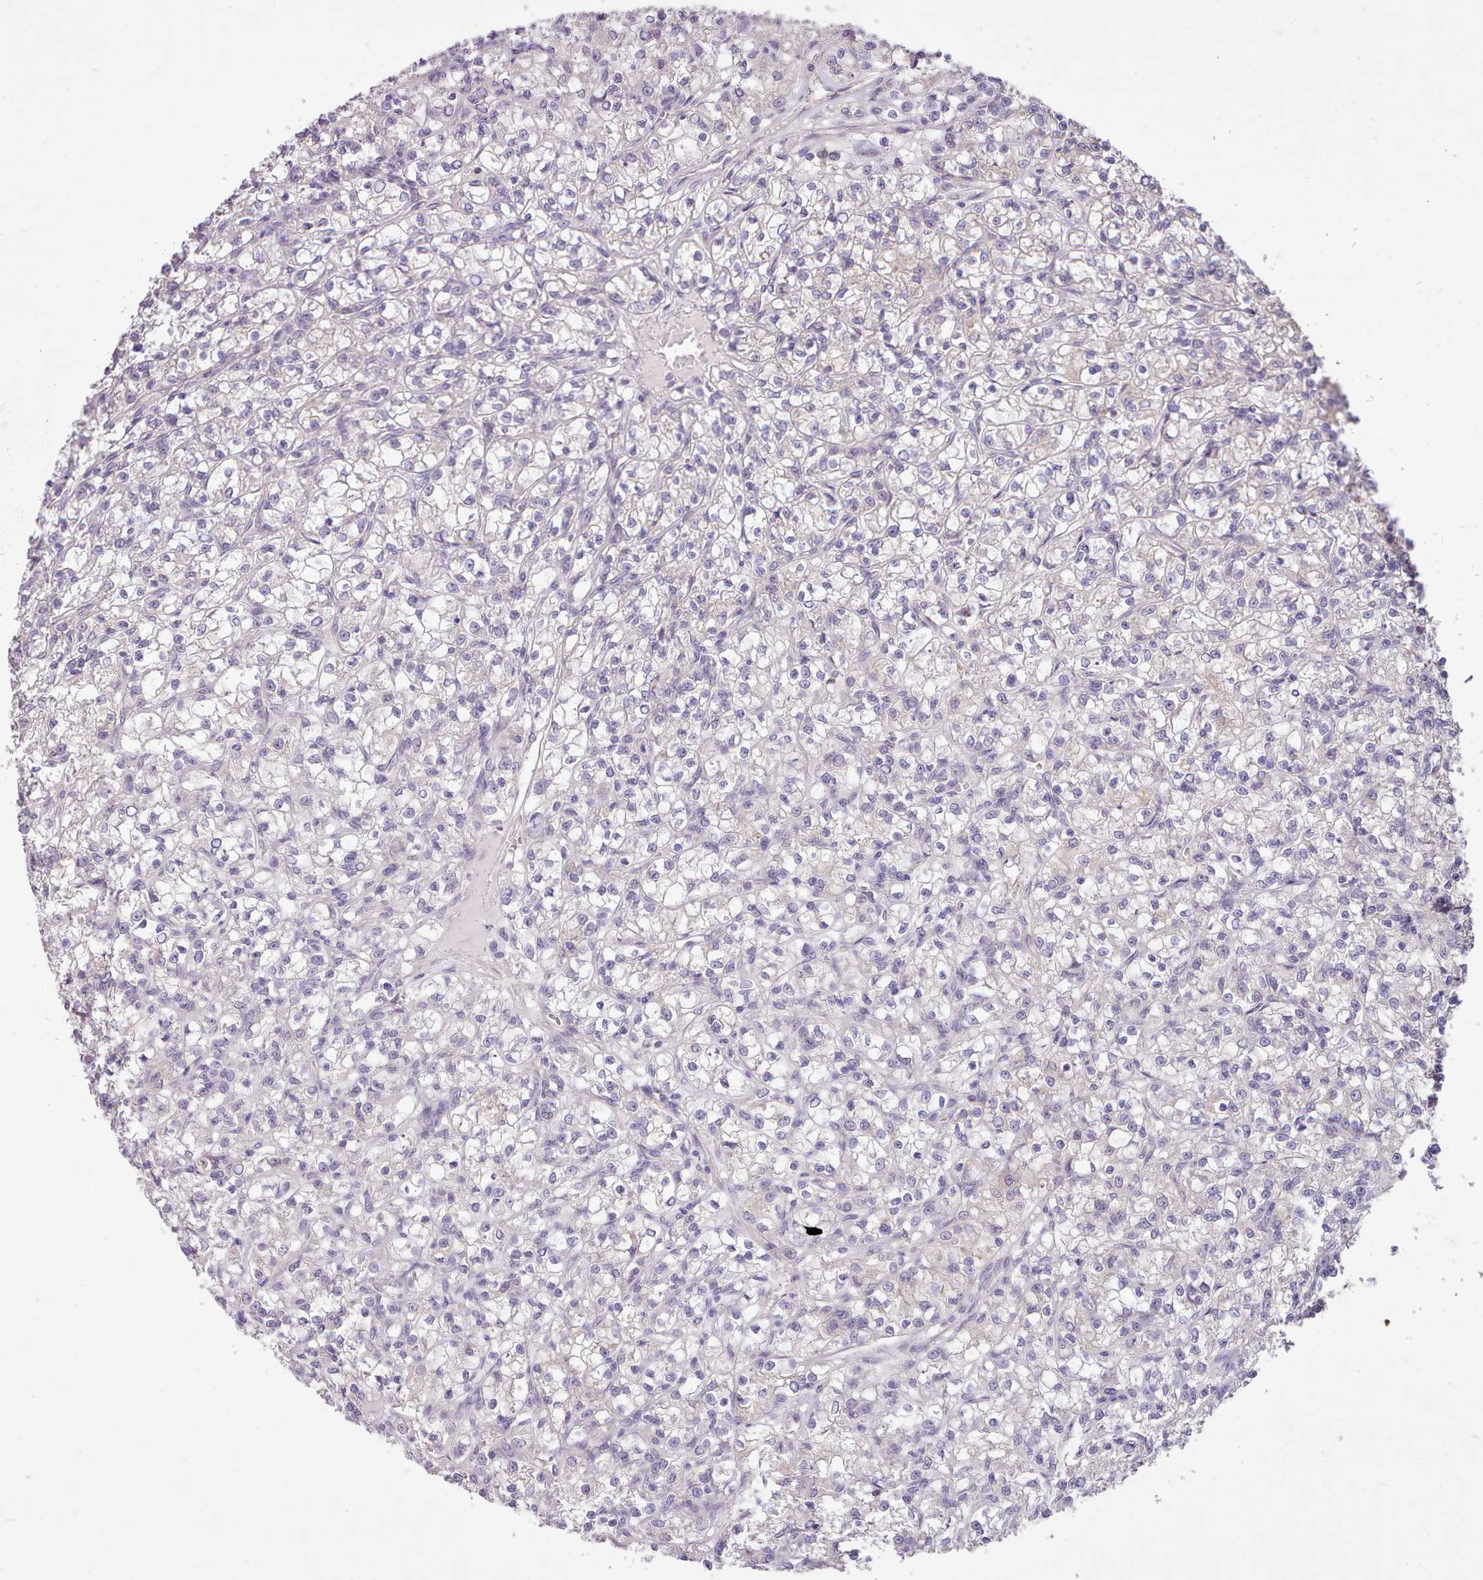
{"staining": {"intensity": "negative", "quantity": "none", "location": "none"}, "tissue": "renal cancer", "cell_type": "Tumor cells", "image_type": "cancer", "snomed": [{"axis": "morphology", "description": "Adenocarcinoma, NOS"}, {"axis": "topography", "description": "Kidney"}], "caption": "Renal cancer (adenocarcinoma) was stained to show a protein in brown. There is no significant staining in tumor cells.", "gene": "ZNF607", "patient": {"sex": "female", "age": 59}}